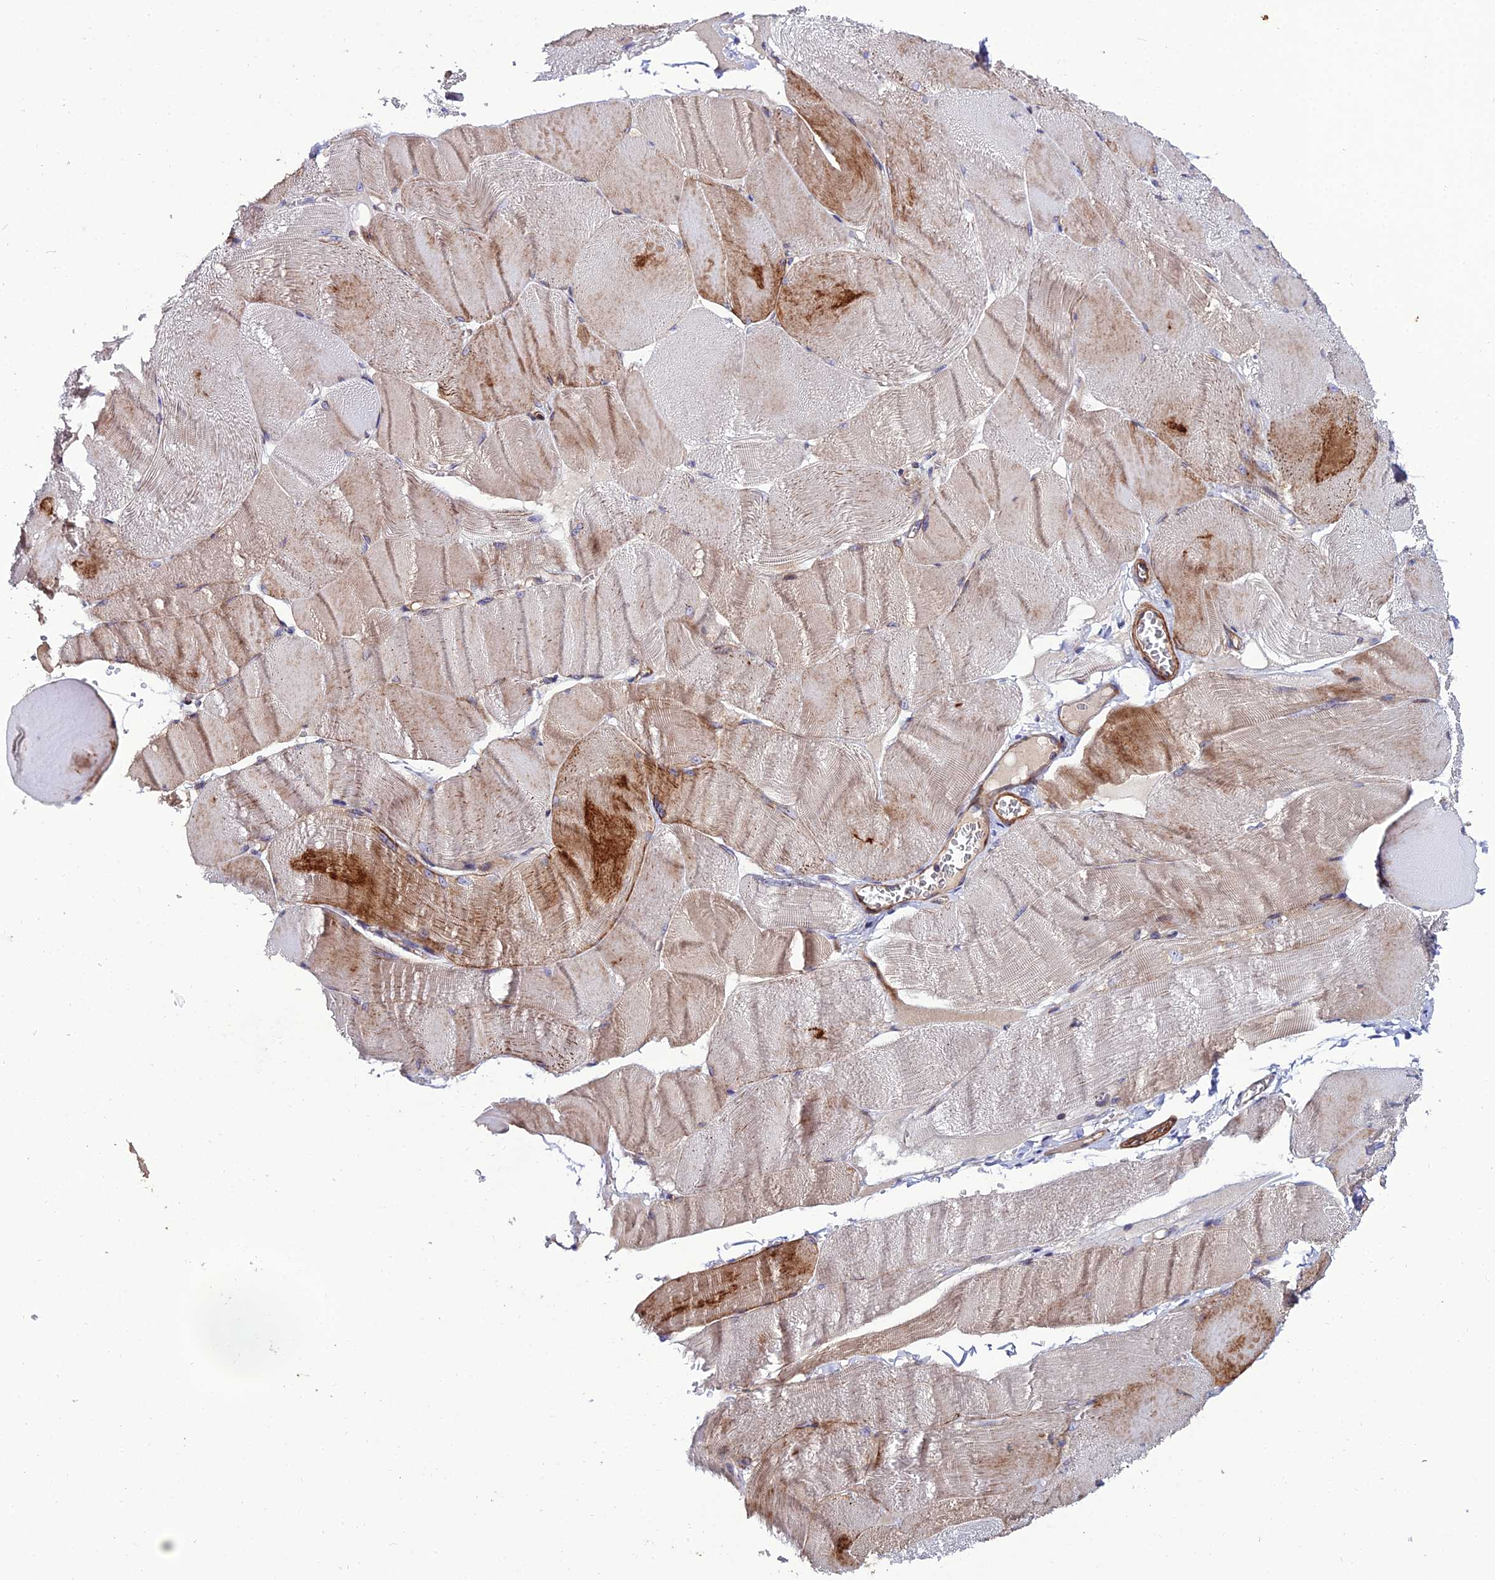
{"staining": {"intensity": "moderate", "quantity": "25%-75%", "location": "cytoplasmic/membranous"}, "tissue": "skeletal muscle", "cell_type": "Myocytes", "image_type": "normal", "snomed": [{"axis": "morphology", "description": "Normal tissue, NOS"}, {"axis": "morphology", "description": "Basal cell carcinoma"}, {"axis": "topography", "description": "Skeletal muscle"}], "caption": "This photomicrograph exhibits IHC staining of normal skeletal muscle, with medium moderate cytoplasmic/membranous staining in about 25%-75% of myocytes.", "gene": "ARL6IP1", "patient": {"sex": "female", "age": 64}}